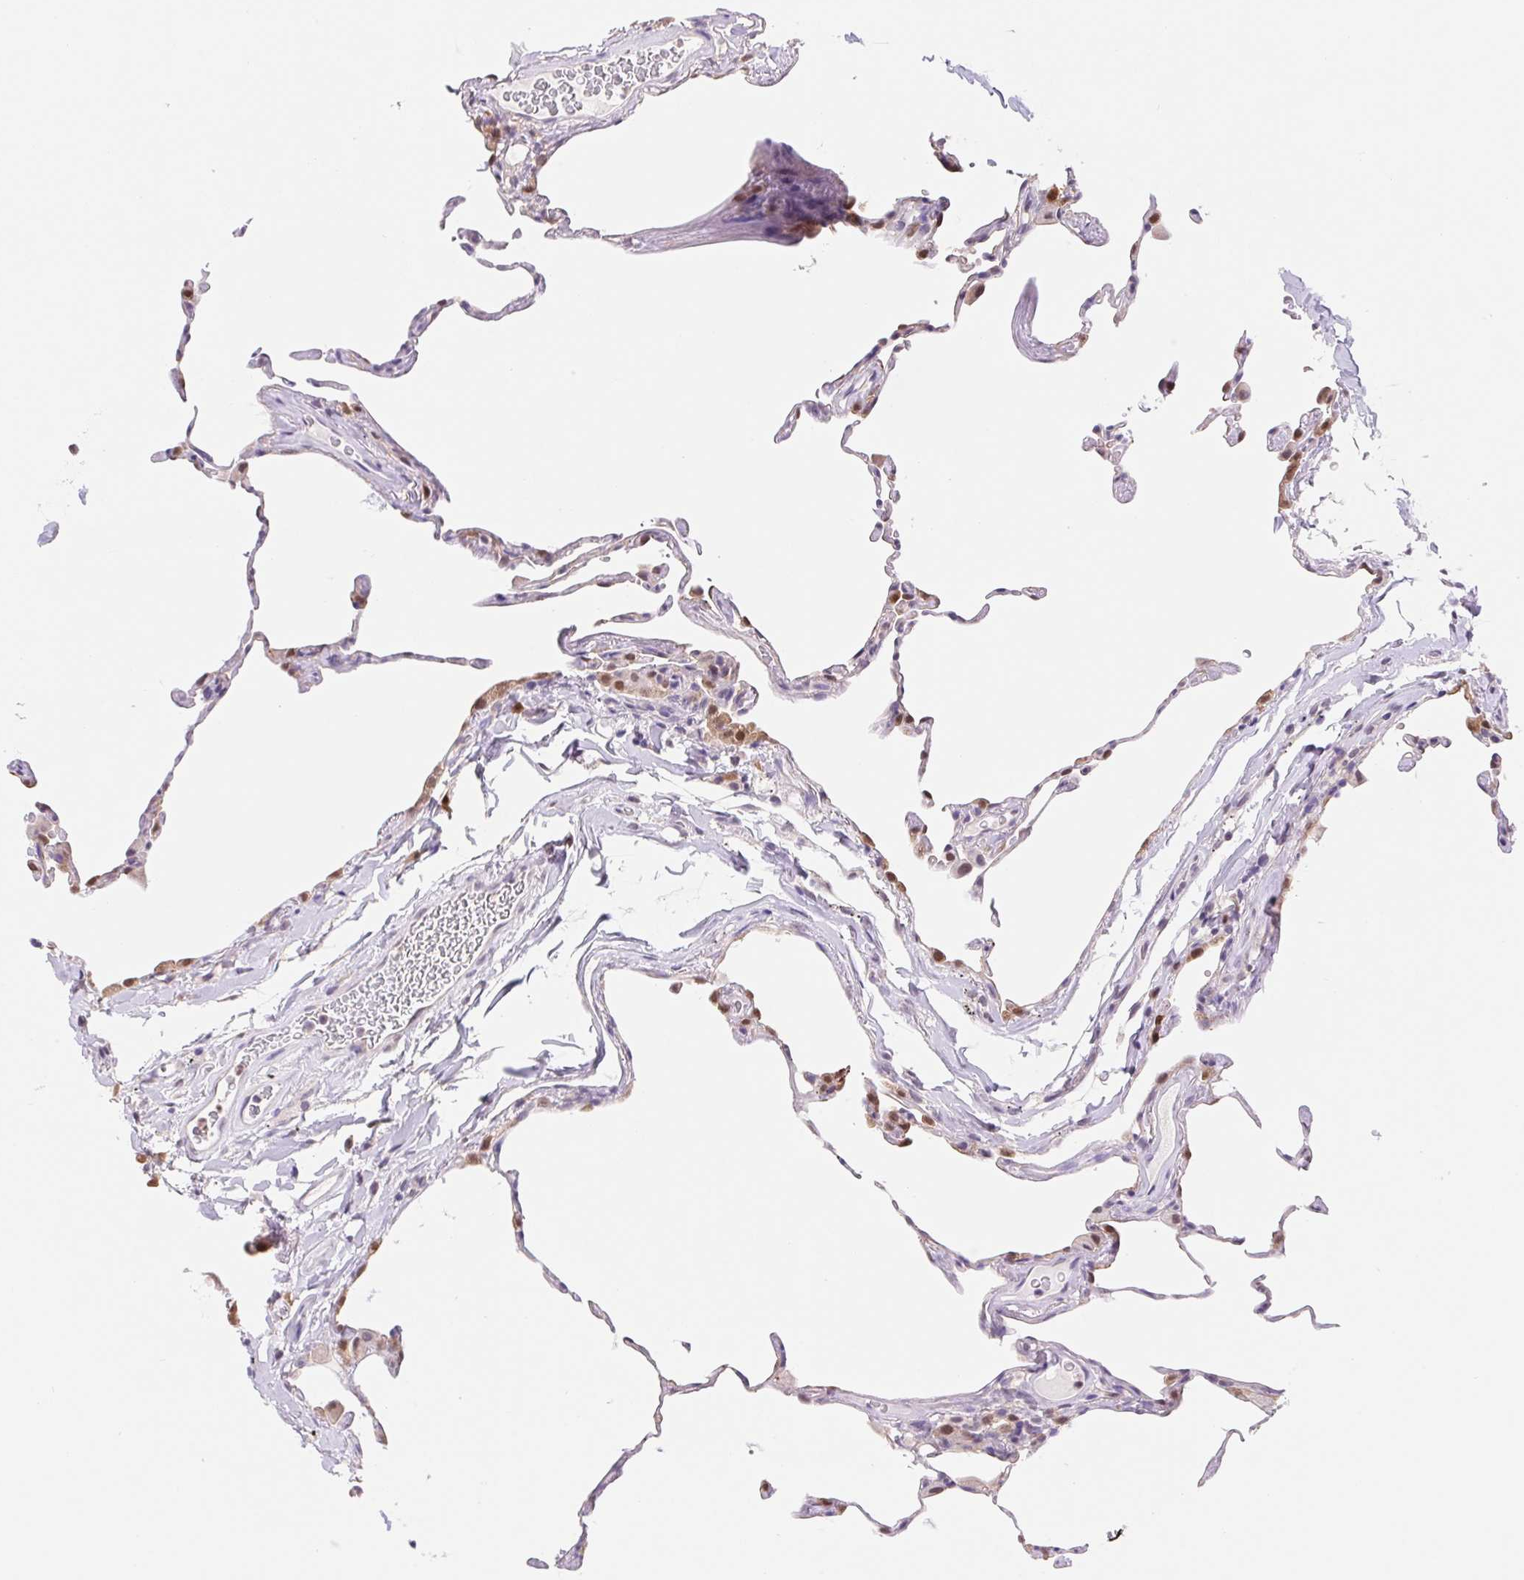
{"staining": {"intensity": "moderate", "quantity": "<25%", "location": "cytoplasmic/membranous,nuclear"}, "tissue": "lung", "cell_type": "Alveolar cells", "image_type": "normal", "snomed": [{"axis": "morphology", "description": "Normal tissue, NOS"}, {"axis": "topography", "description": "Lung"}], "caption": "Immunohistochemical staining of unremarkable lung demonstrates low levels of moderate cytoplasmic/membranous,nuclear positivity in about <25% of alveolar cells.", "gene": "L3MBTL4", "patient": {"sex": "female", "age": 57}}